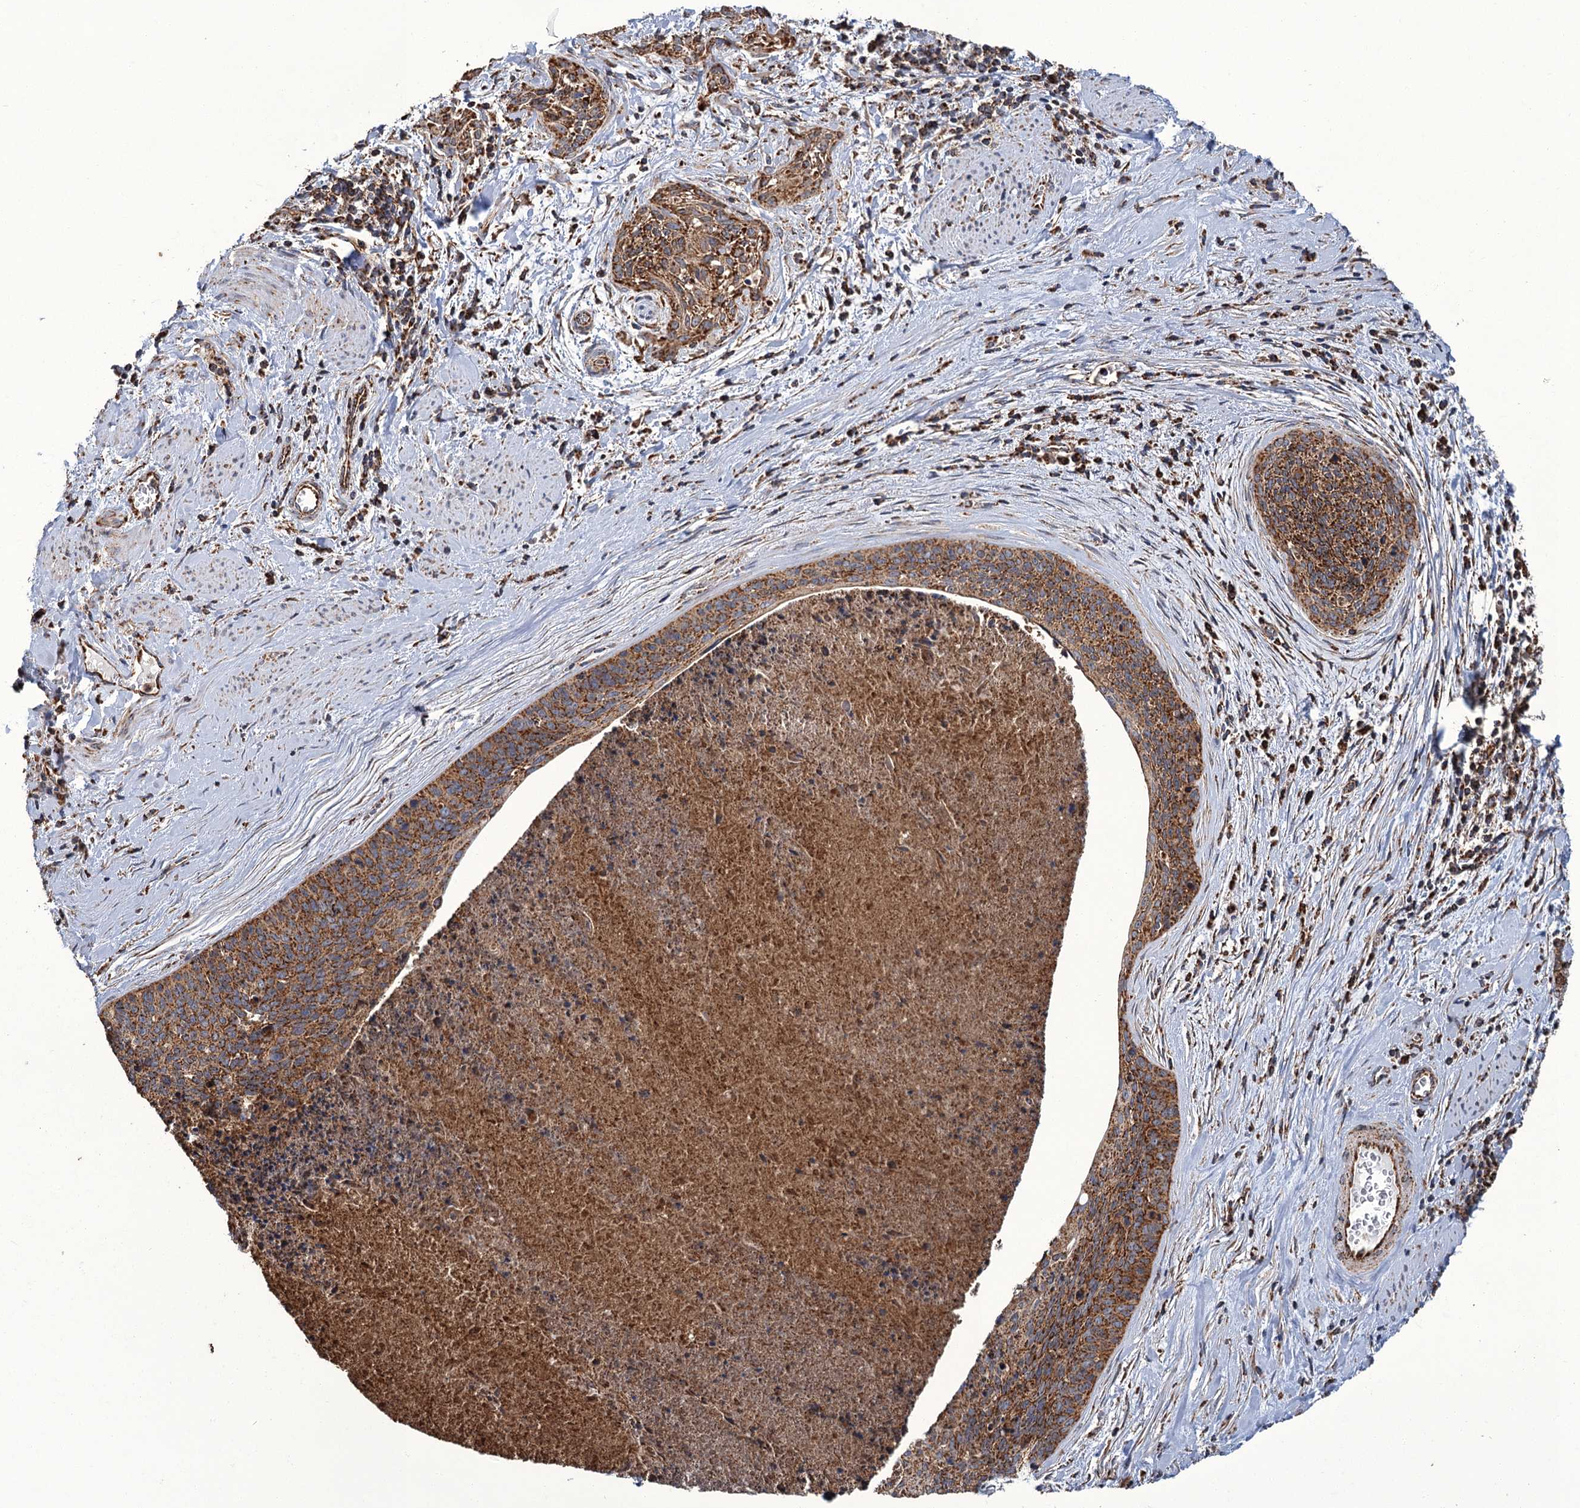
{"staining": {"intensity": "moderate", "quantity": ">75%", "location": "cytoplasmic/membranous"}, "tissue": "cervical cancer", "cell_type": "Tumor cells", "image_type": "cancer", "snomed": [{"axis": "morphology", "description": "Squamous cell carcinoma, NOS"}, {"axis": "topography", "description": "Cervix"}], "caption": "Tumor cells reveal medium levels of moderate cytoplasmic/membranous positivity in approximately >75% of cells in squamous cell carcinoma (cervical). (IHC, brightfield microscopy, high magnification).", "gene": "APH1A", "patient": {"sex": "female", "age": 55}}